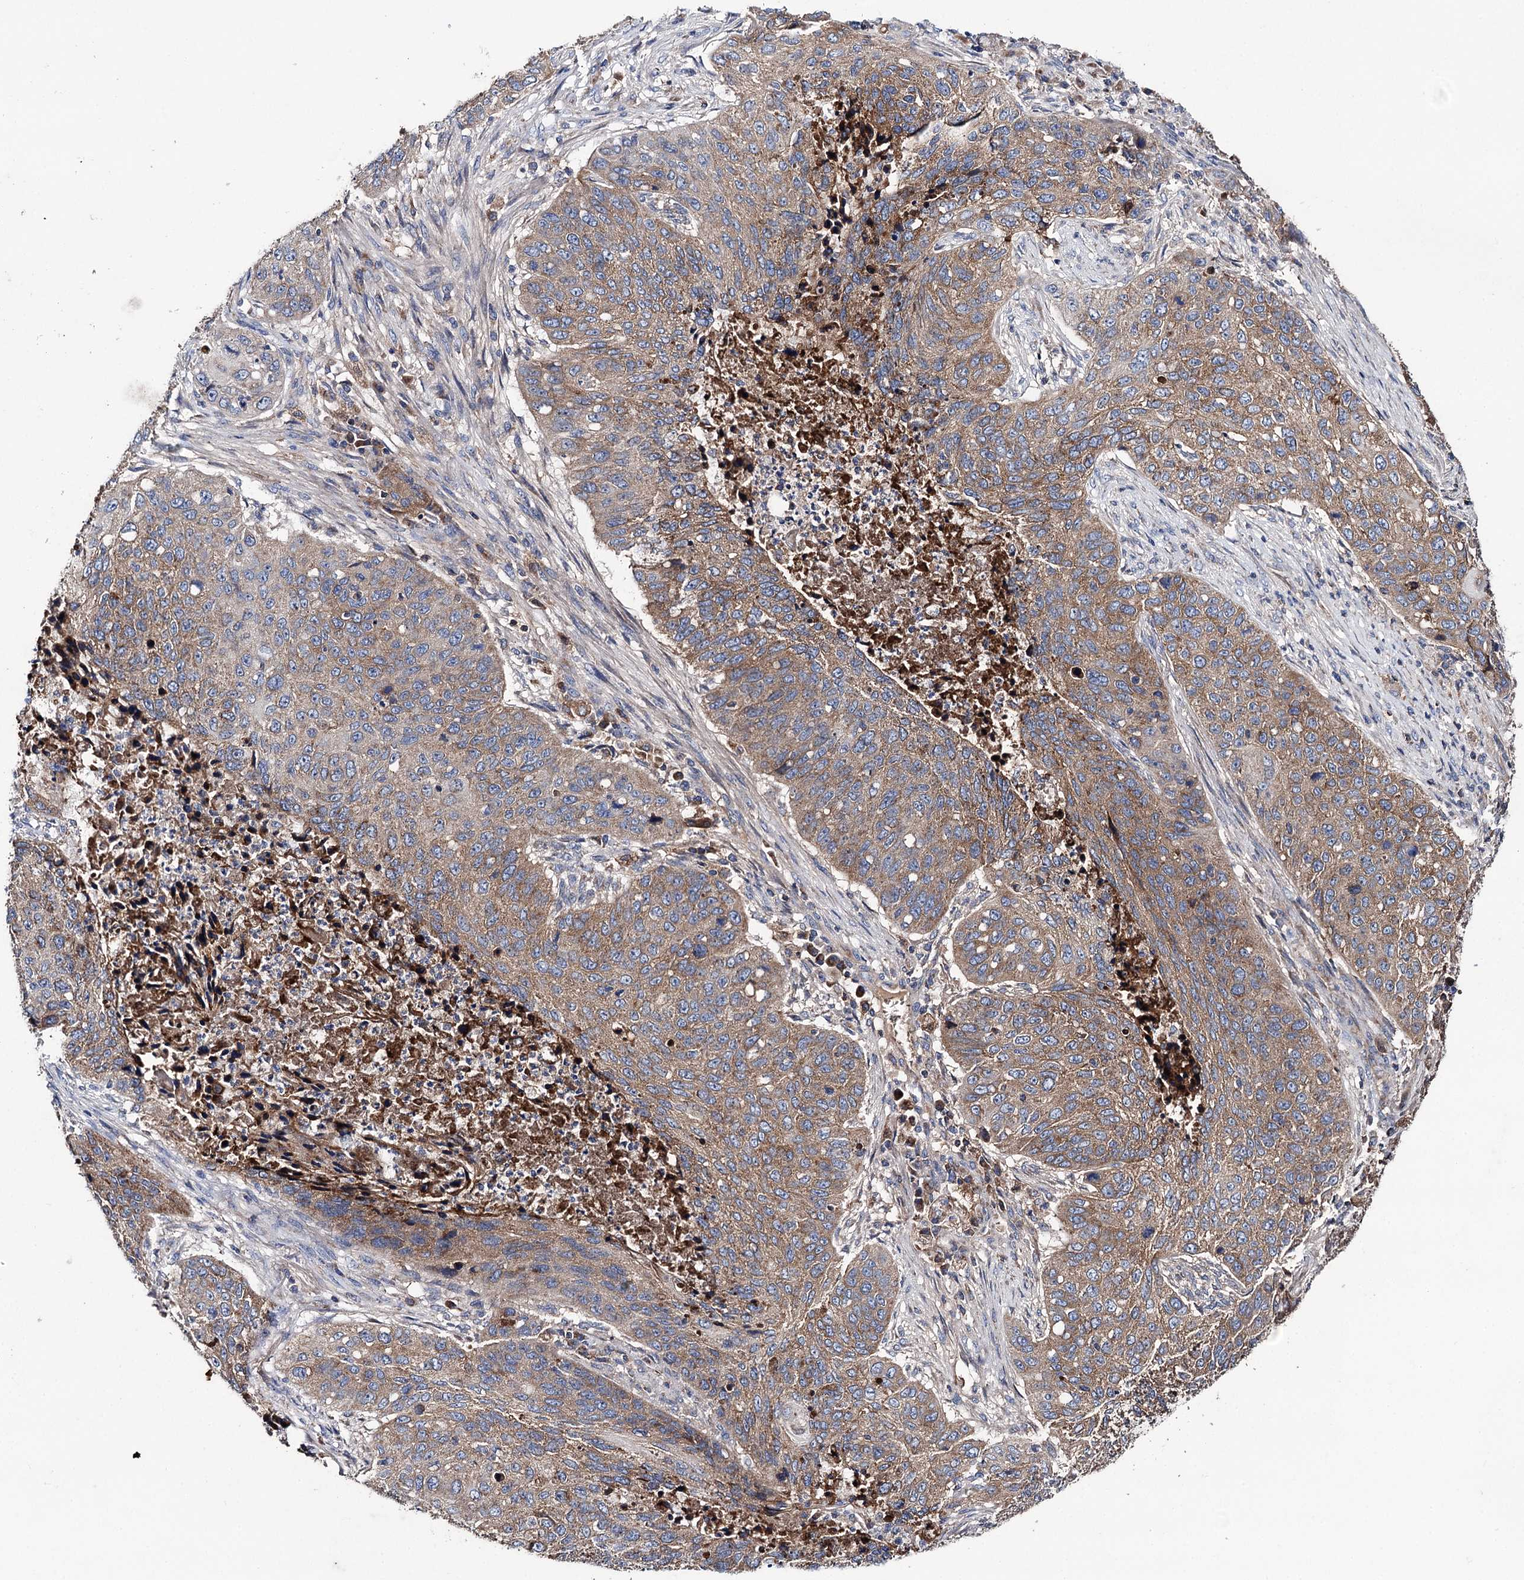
{"staining": {"intensity": "moderate", "quantity": ">75%", "location": "cytoplasmic/membranous"}, "tissue": "lung cancer", "cell_type": "Tumor cells", "image_type": "cancer", "snomed": [{"axis": "morphology", "description": "Squamous cell carcinoma, NOS"}, {"axis": "topography", "description": "Lung"}], "caption": "Immunohistochemical staining of human lung cancer reveals moderate cytoplasmic/membranous protein positivity in approximately >75% of tumor cells.", "gene": "CLPB", "patient": {"sex": "female", "age": 63}}